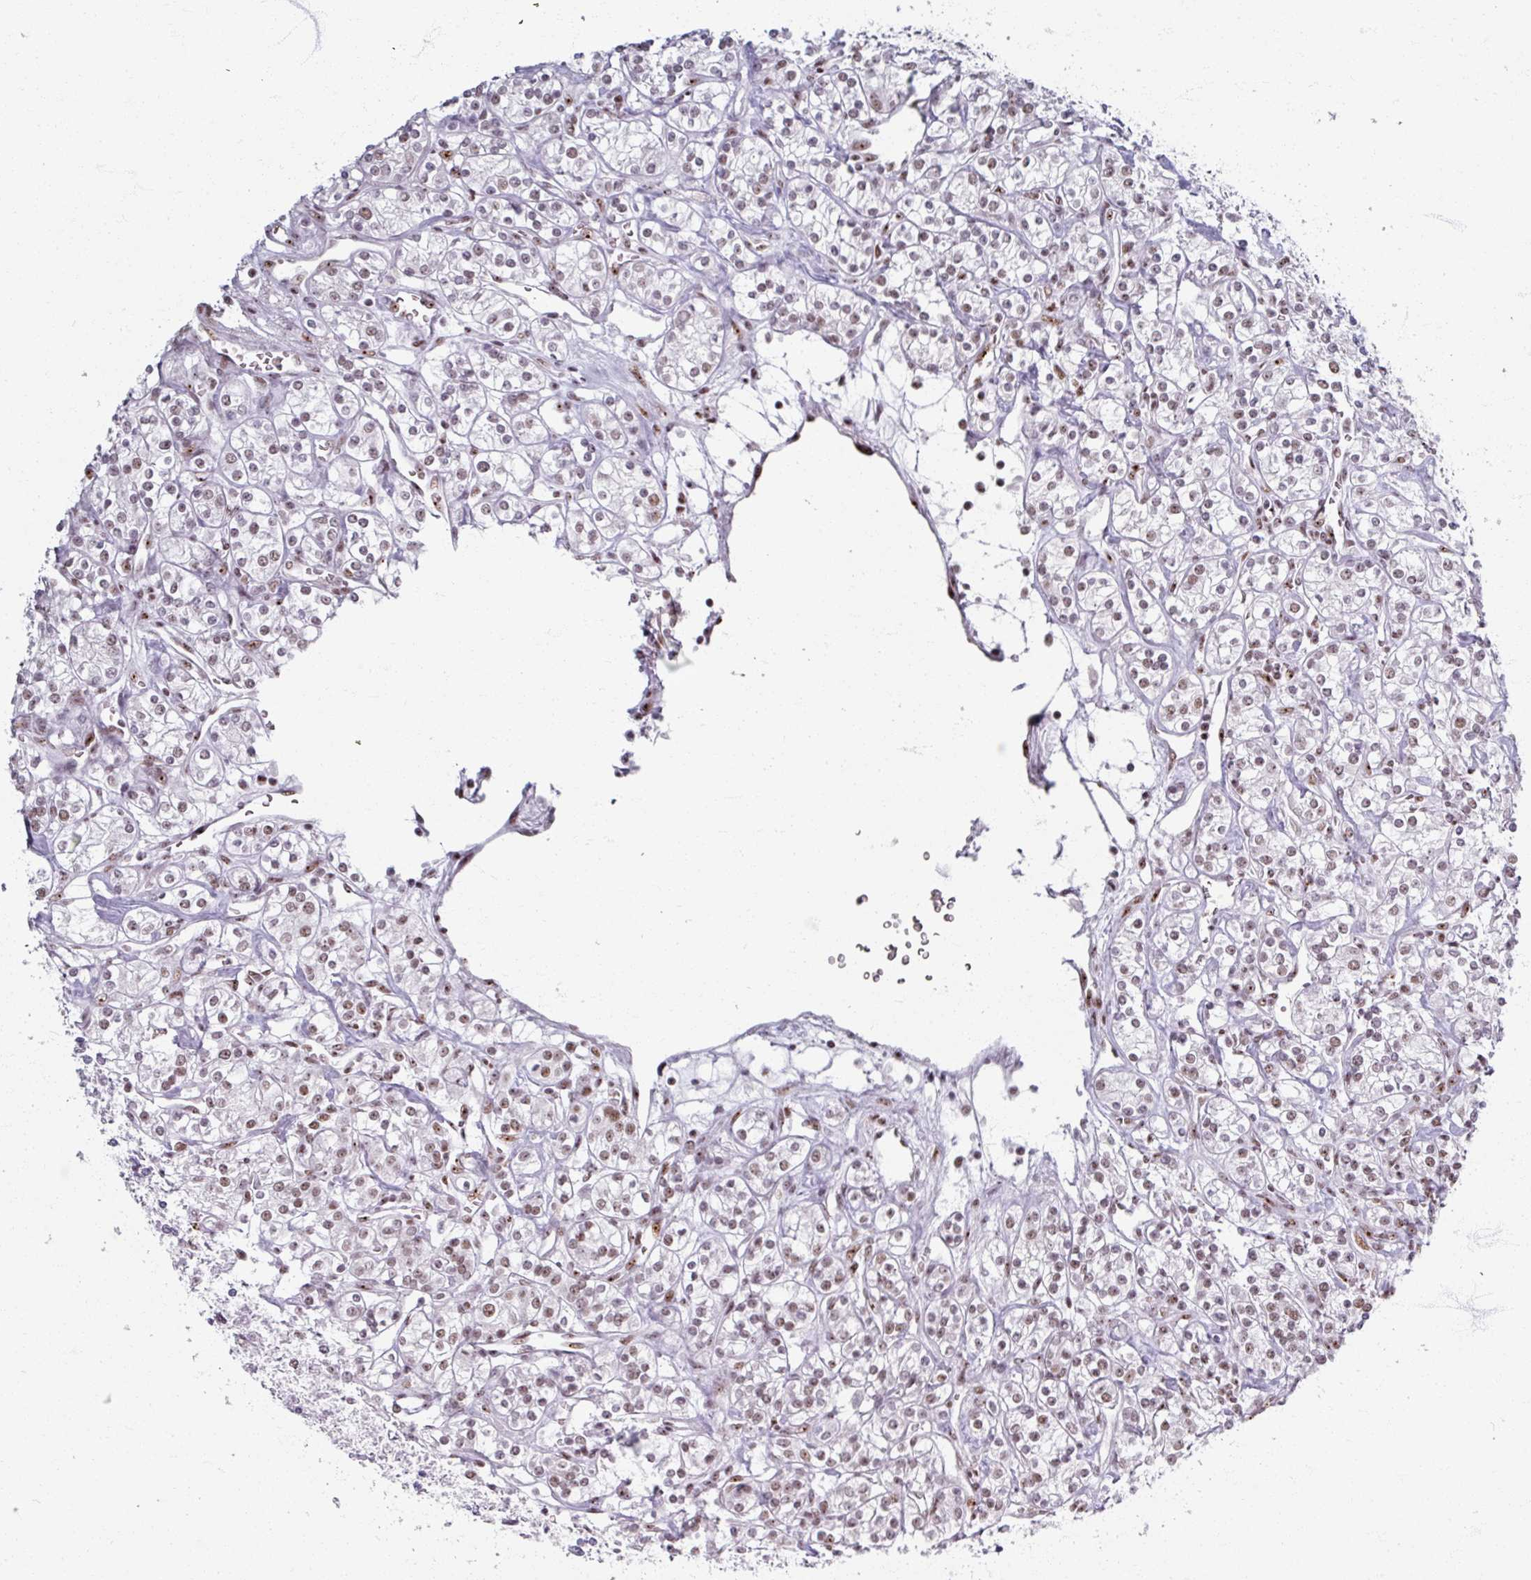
{"staining": {"intensity": "moderate", "quantity": ">75%", "location": "nuclear"}, "tissue": "renal cancer", "cell_type": "Tumor cells", "image_type": "cancer", "snomed": [{"axis": "morphology", "description": "Adenocarcinoma, NOS"}, {"axis": "topography", "description": "Kidney"}], "caption": "An image of renal adenocarcinoma stained for a protein exhibits moderate nuclear brown staining in tumor cells. The staining was performed using DAB (3,3'-diaminobenzidine), with brown indicating positive protein expression. Nuclei are stained blue with hematoxylin.", "gene": "ADAR", "patient": {"sex": "male", "age": 77}}